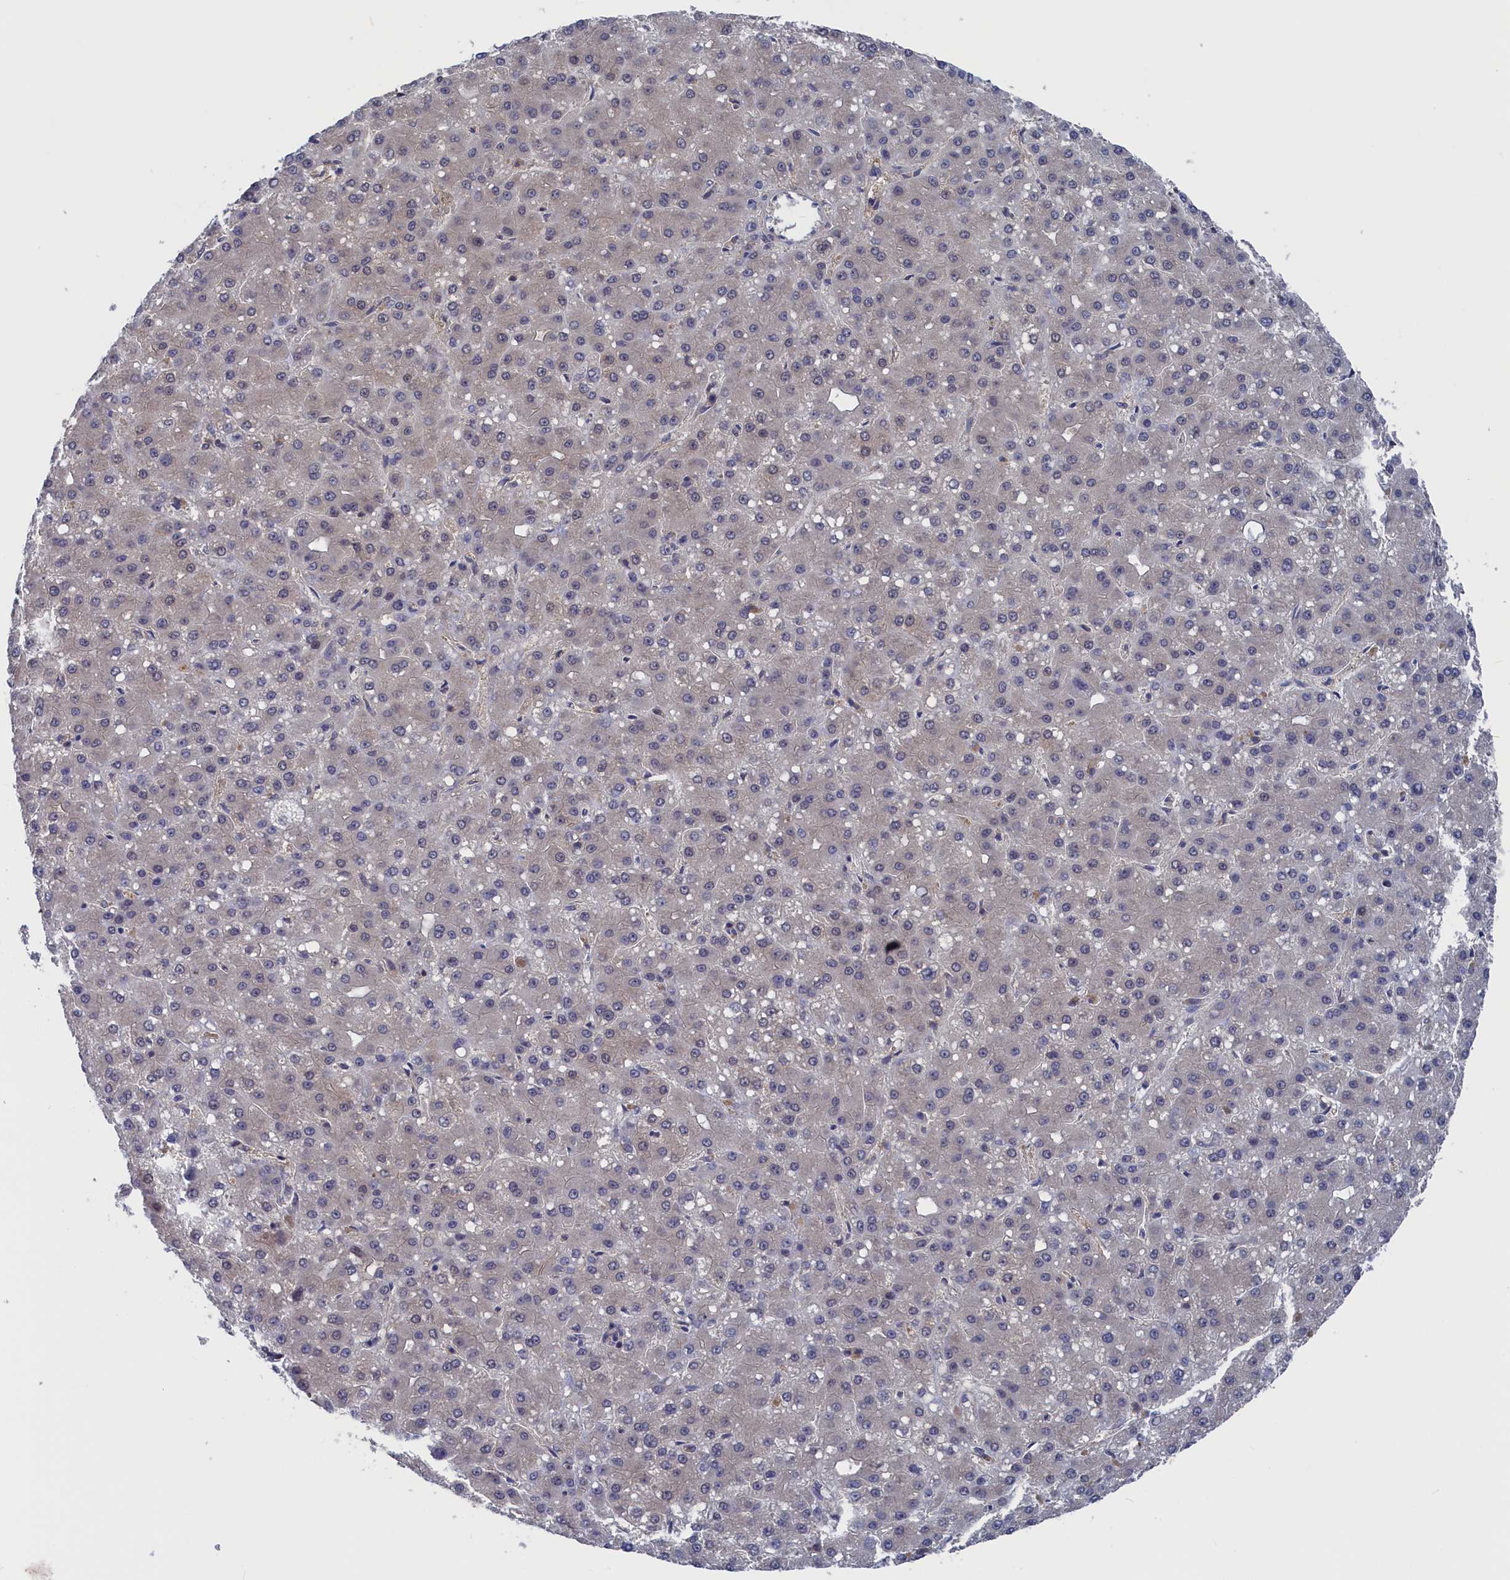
{"staining": {"intensity": "negative", "quantity": "none", "location": "none"}, "tissue": "liver cancer", "cell_type": "Tumor cells", "image_type": "cancer", "snomed": [{"axis": "morphology", "description": "Carcinoma, Hepatocellular, NOS"}, {"axis": "topography", "description": "Liver"}], "caption": "Histopathology image shows no significant protein staining in tumor cells of liver cancer (hepatocellular carcinoma). (Stains: DAB (3,3'-diaminobenzidine) IHC with hematoxylin counter stain, Microscopy: brightfield microscopy at high magnification).", "gene": "NUTF2", "patient": {"sex": "male", "age": 67}}